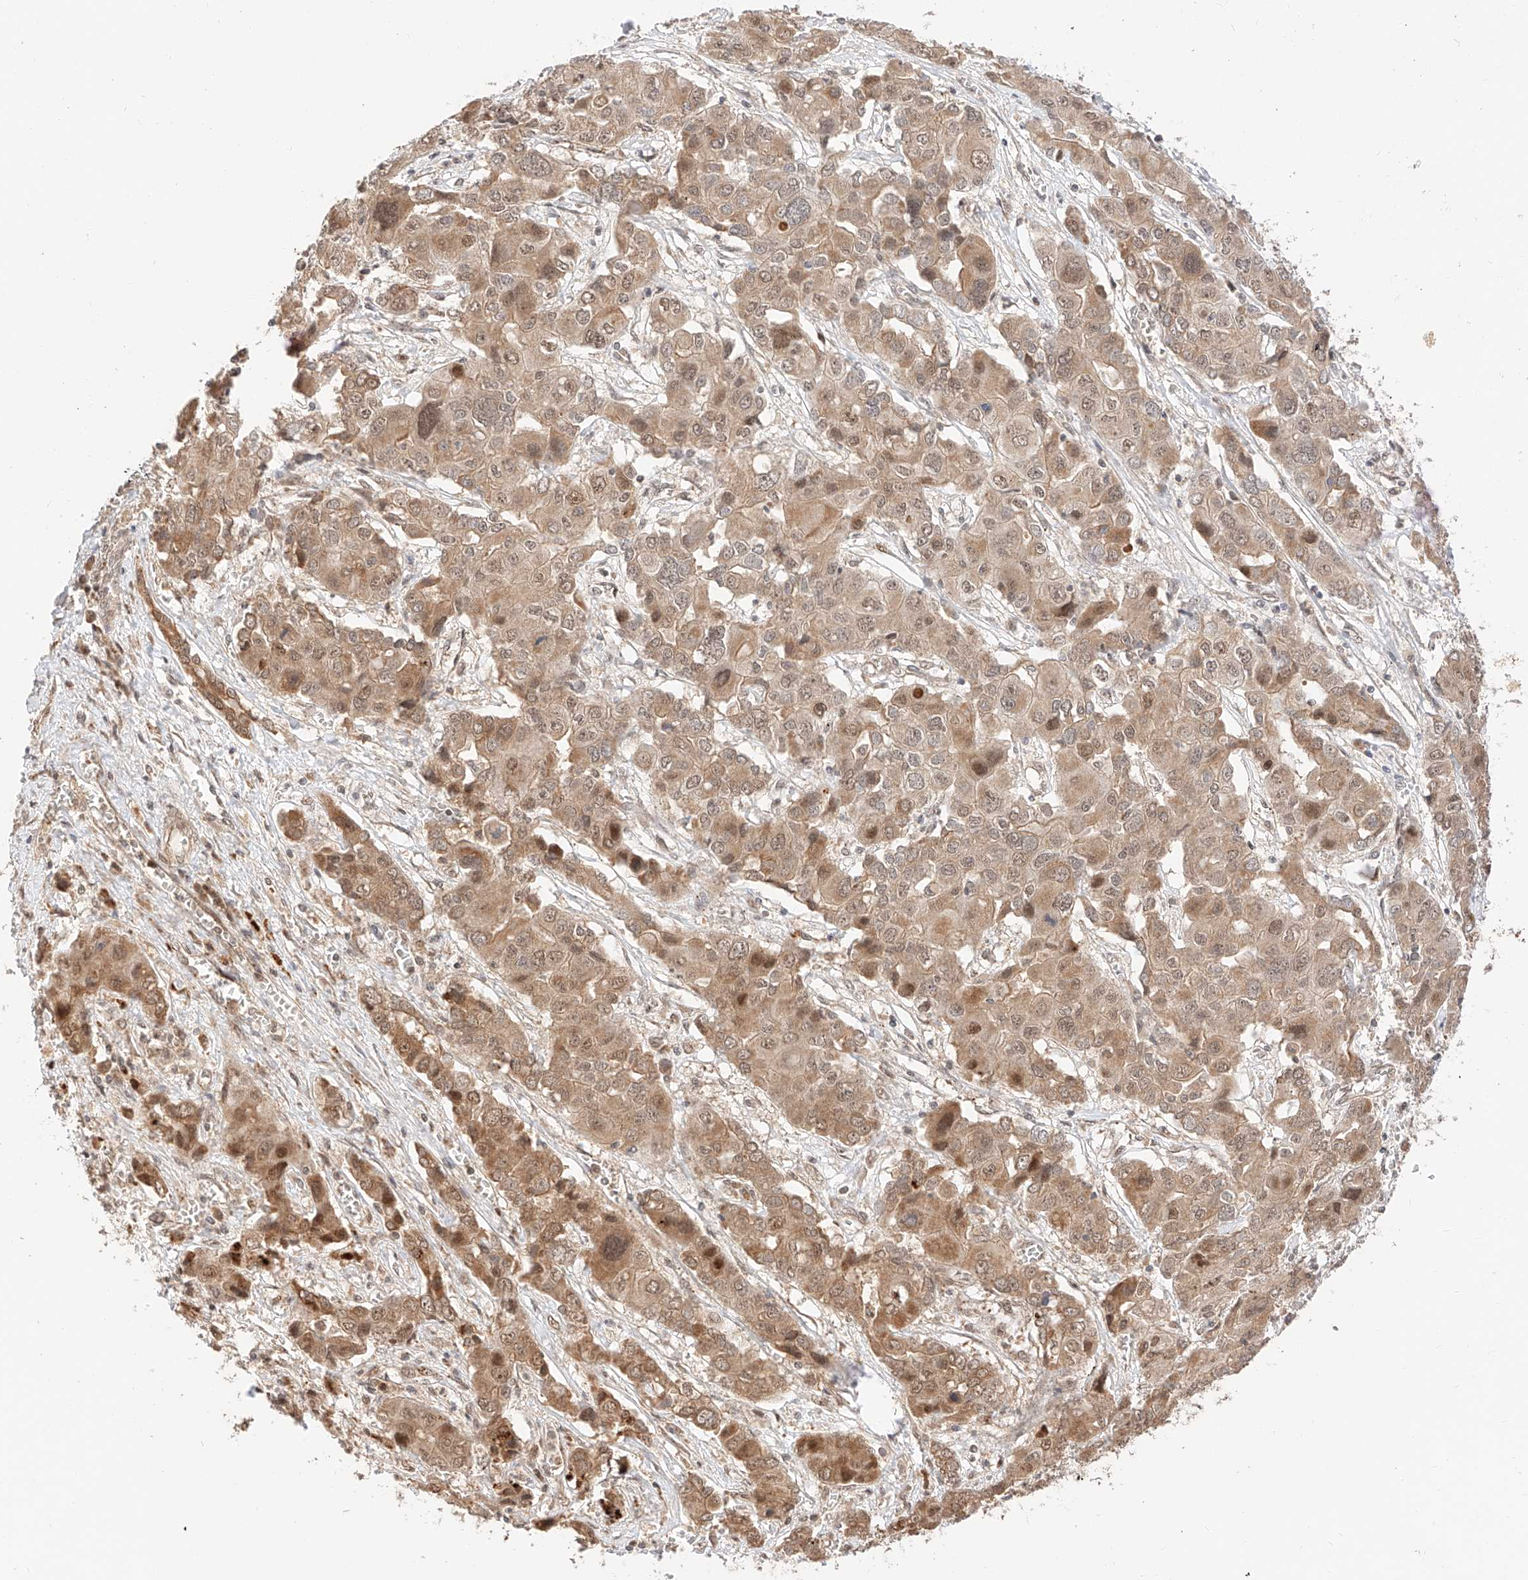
{"staining": {"intensity": "moderate", "quantity": ">75%", "location": "cytoplasmic/membranous,nuclear"}, "tissue": "liver cancer", "cell_type": "Tumor cells", "image_type": "cancer", "snomed": [{"axis": "morphology", "description": "Cholangiocarcinoma"}, {"axis": "topography", "description": "Liver"}], "caption": "A brown stain shows moderate cytoplasmic/membranous and nuclear positivity of a protein in liver cancer tumor cells.", "gene": "EIF4H", "patient": {"sex": "male", "age": 67}}